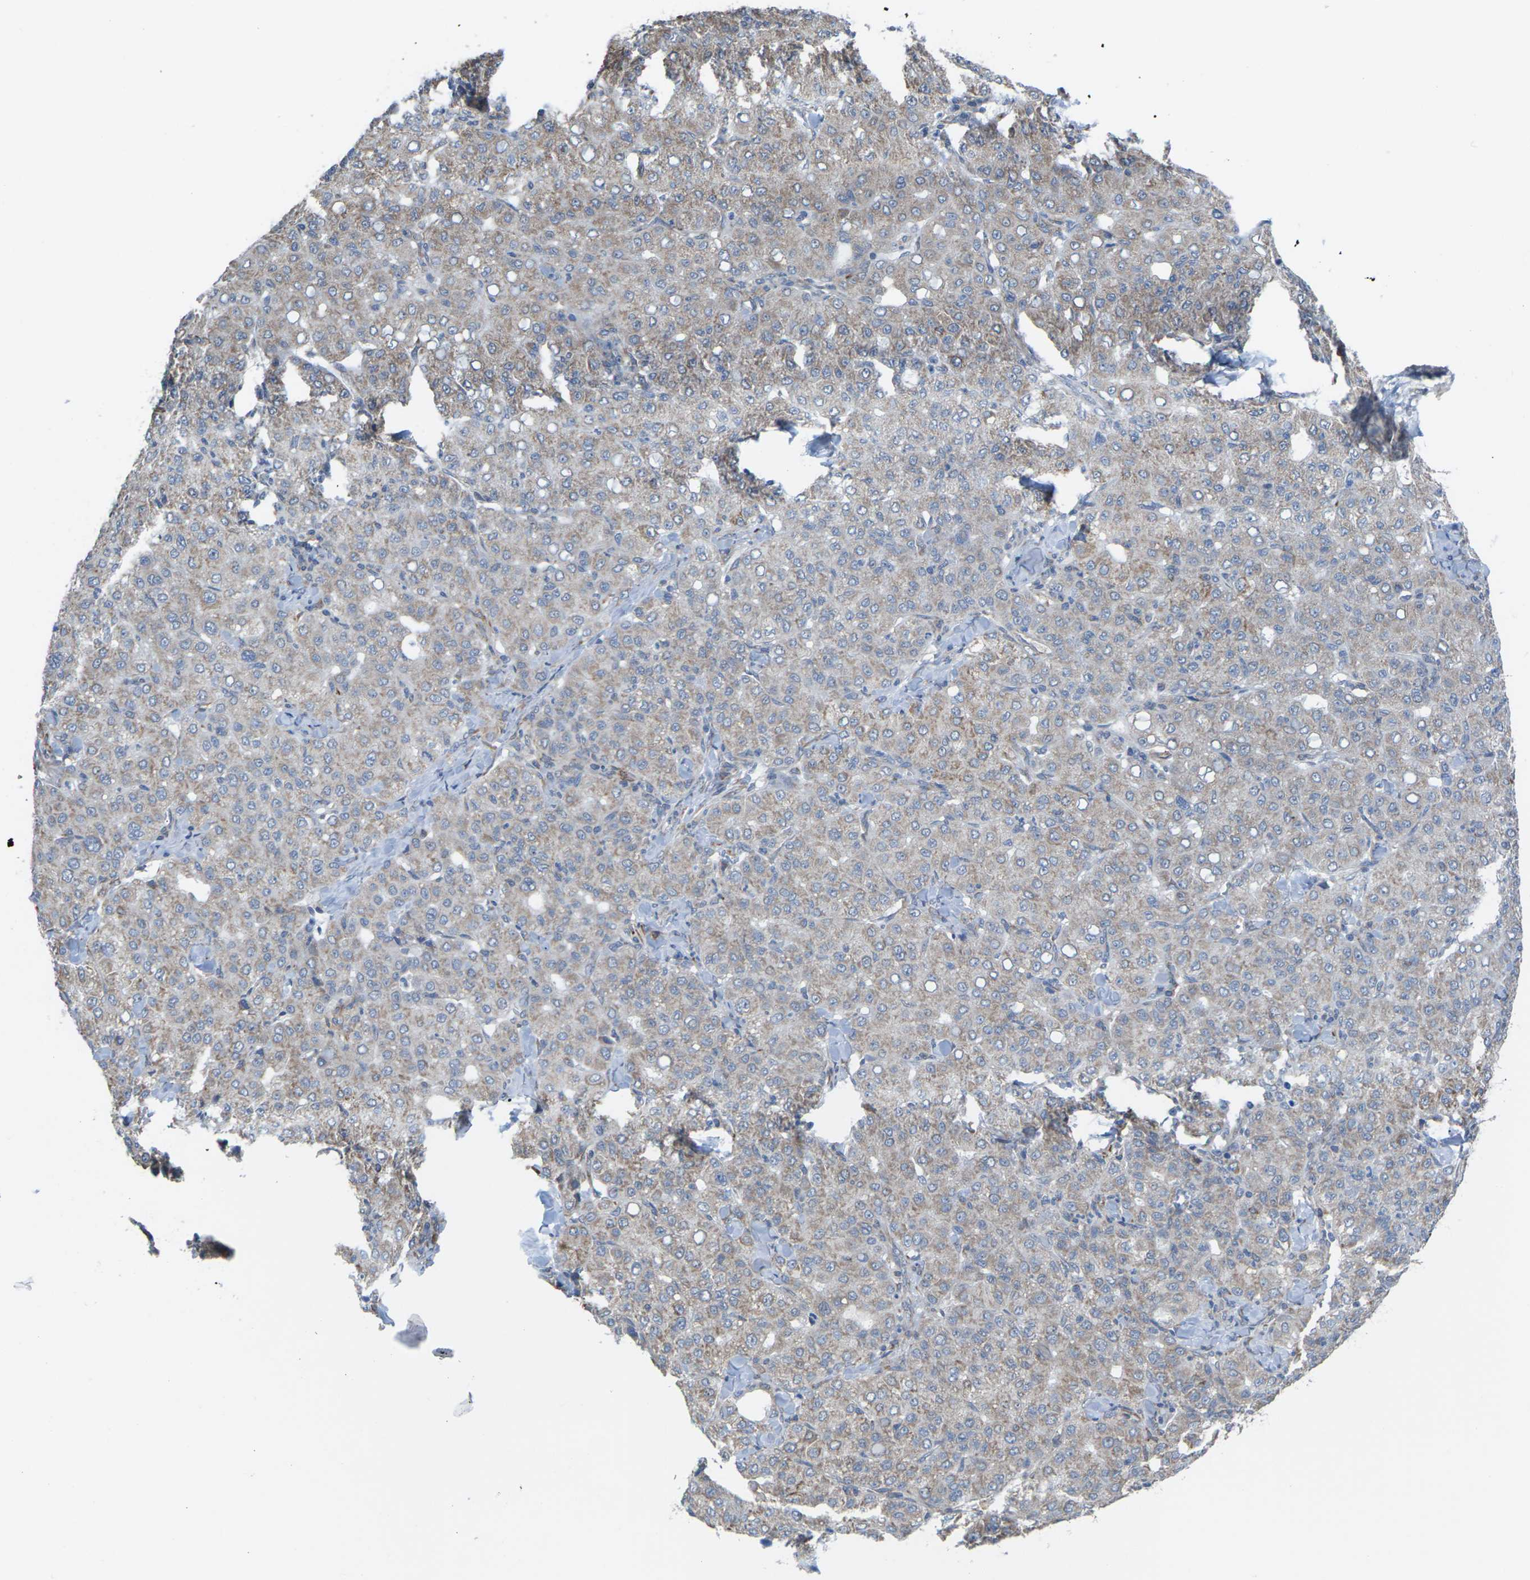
{"staining": {"intensity": "negative", "quantity": "none", "location": "none"}, "tissue": "liver cancer", "cell_type": "Tumor cells", "image_type": "cancer", "snomed": [{"axis": "morphology", "description": "Carcinoma, Hepatocellular, NOS"}, {"axis": "topography", "description": "Liver"}], "caption": "This is a photomicrograph of IHC staining of liver cancer, which shows no expression in tumor cells.", "gene": "PDZK1IP1", "patient": {"sex": "male", "age": 65}}